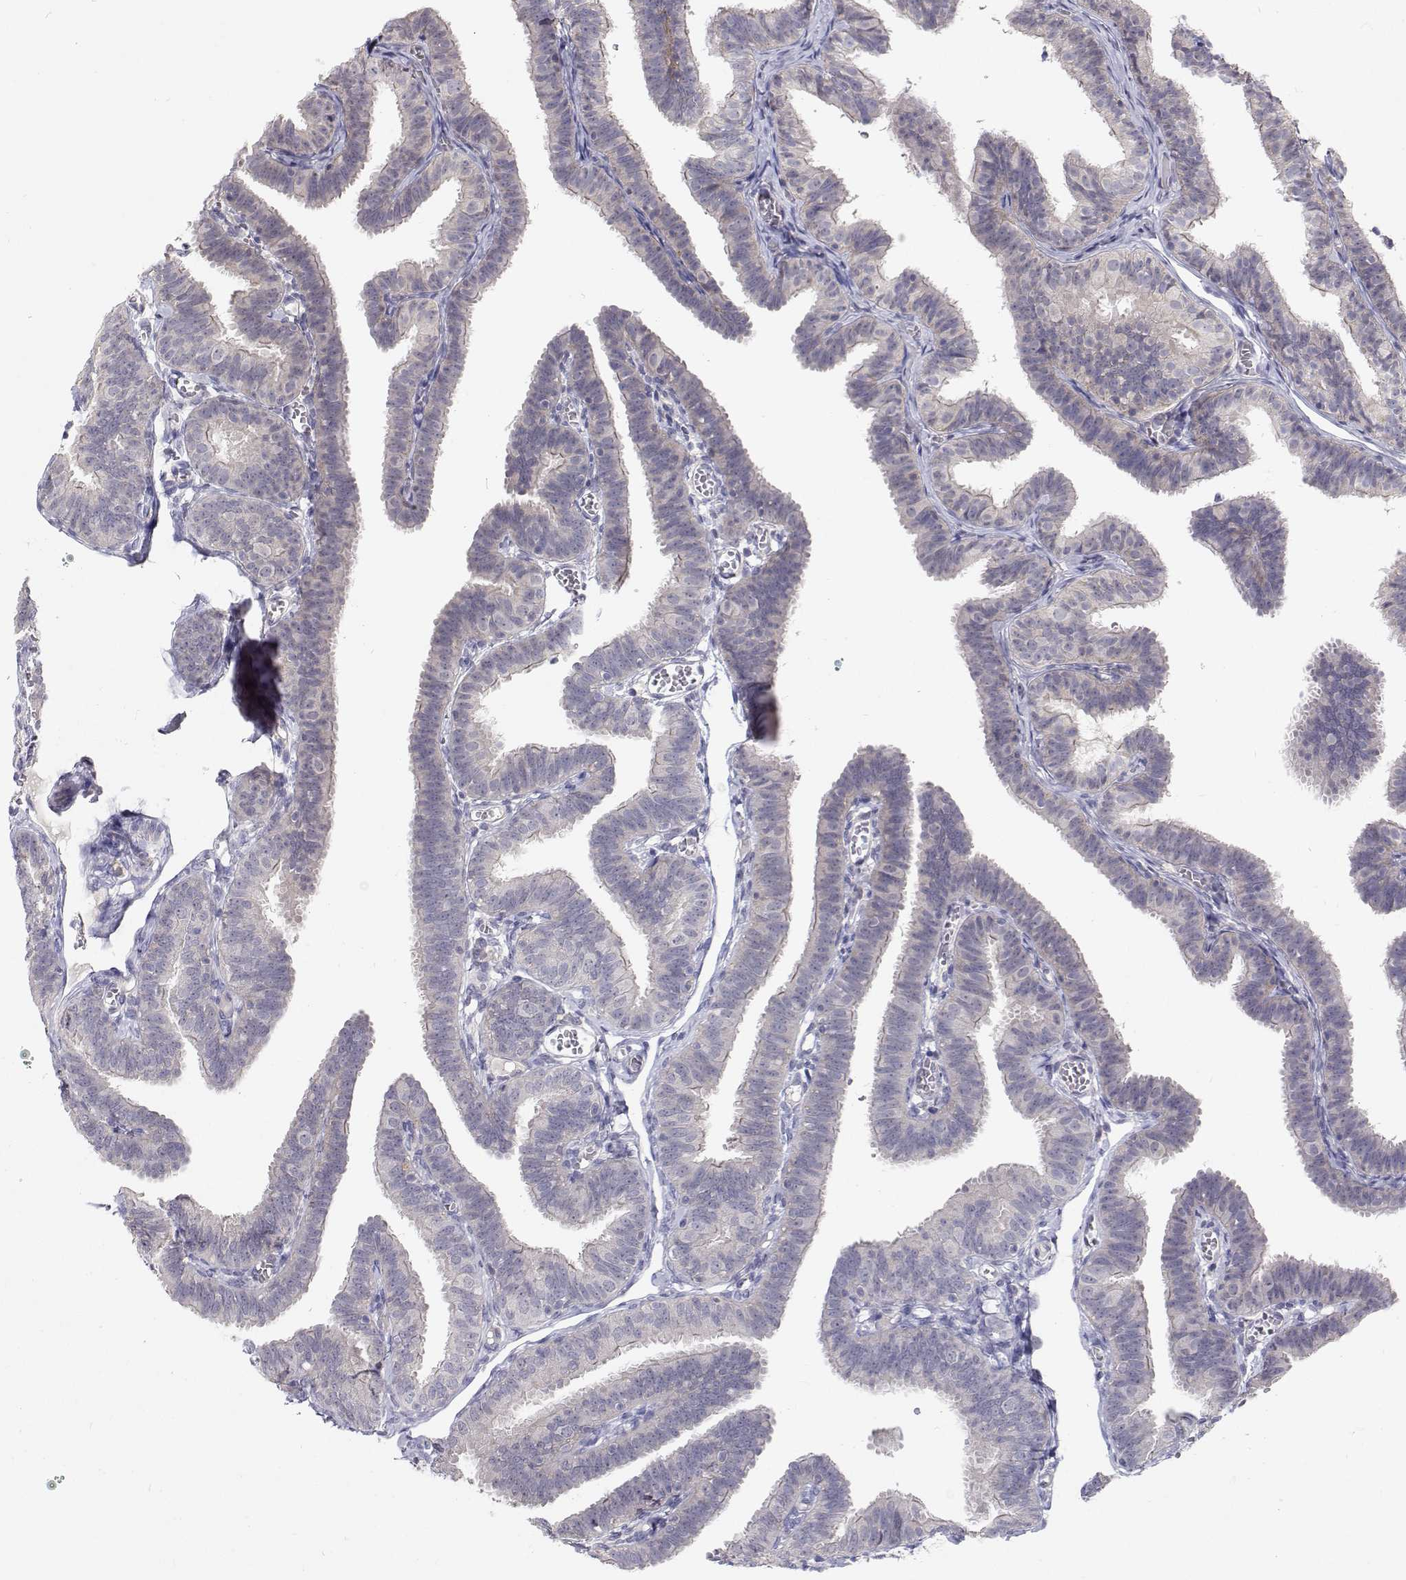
{"staining": {"intensity": "negative", "quantity": "none", "location": "none"}, "tissue": "fallopian tube", "cell_type": "Glandular cells", "image_type": "normal", "snomed": [{"axis": "morphology", "description": "Normal tissue, NOS"}, {"axis": "topography", "description": "Fallopian tube"}], "caption": "The immunohistochemistry (IHC) histopathology image has no significant staining in glandular cells of fallopian tube. (Brightfield microscopy of DAB IHC at high magnification).", "gene": "MYPN", "patient": {"sex": "female", "age": 25}}